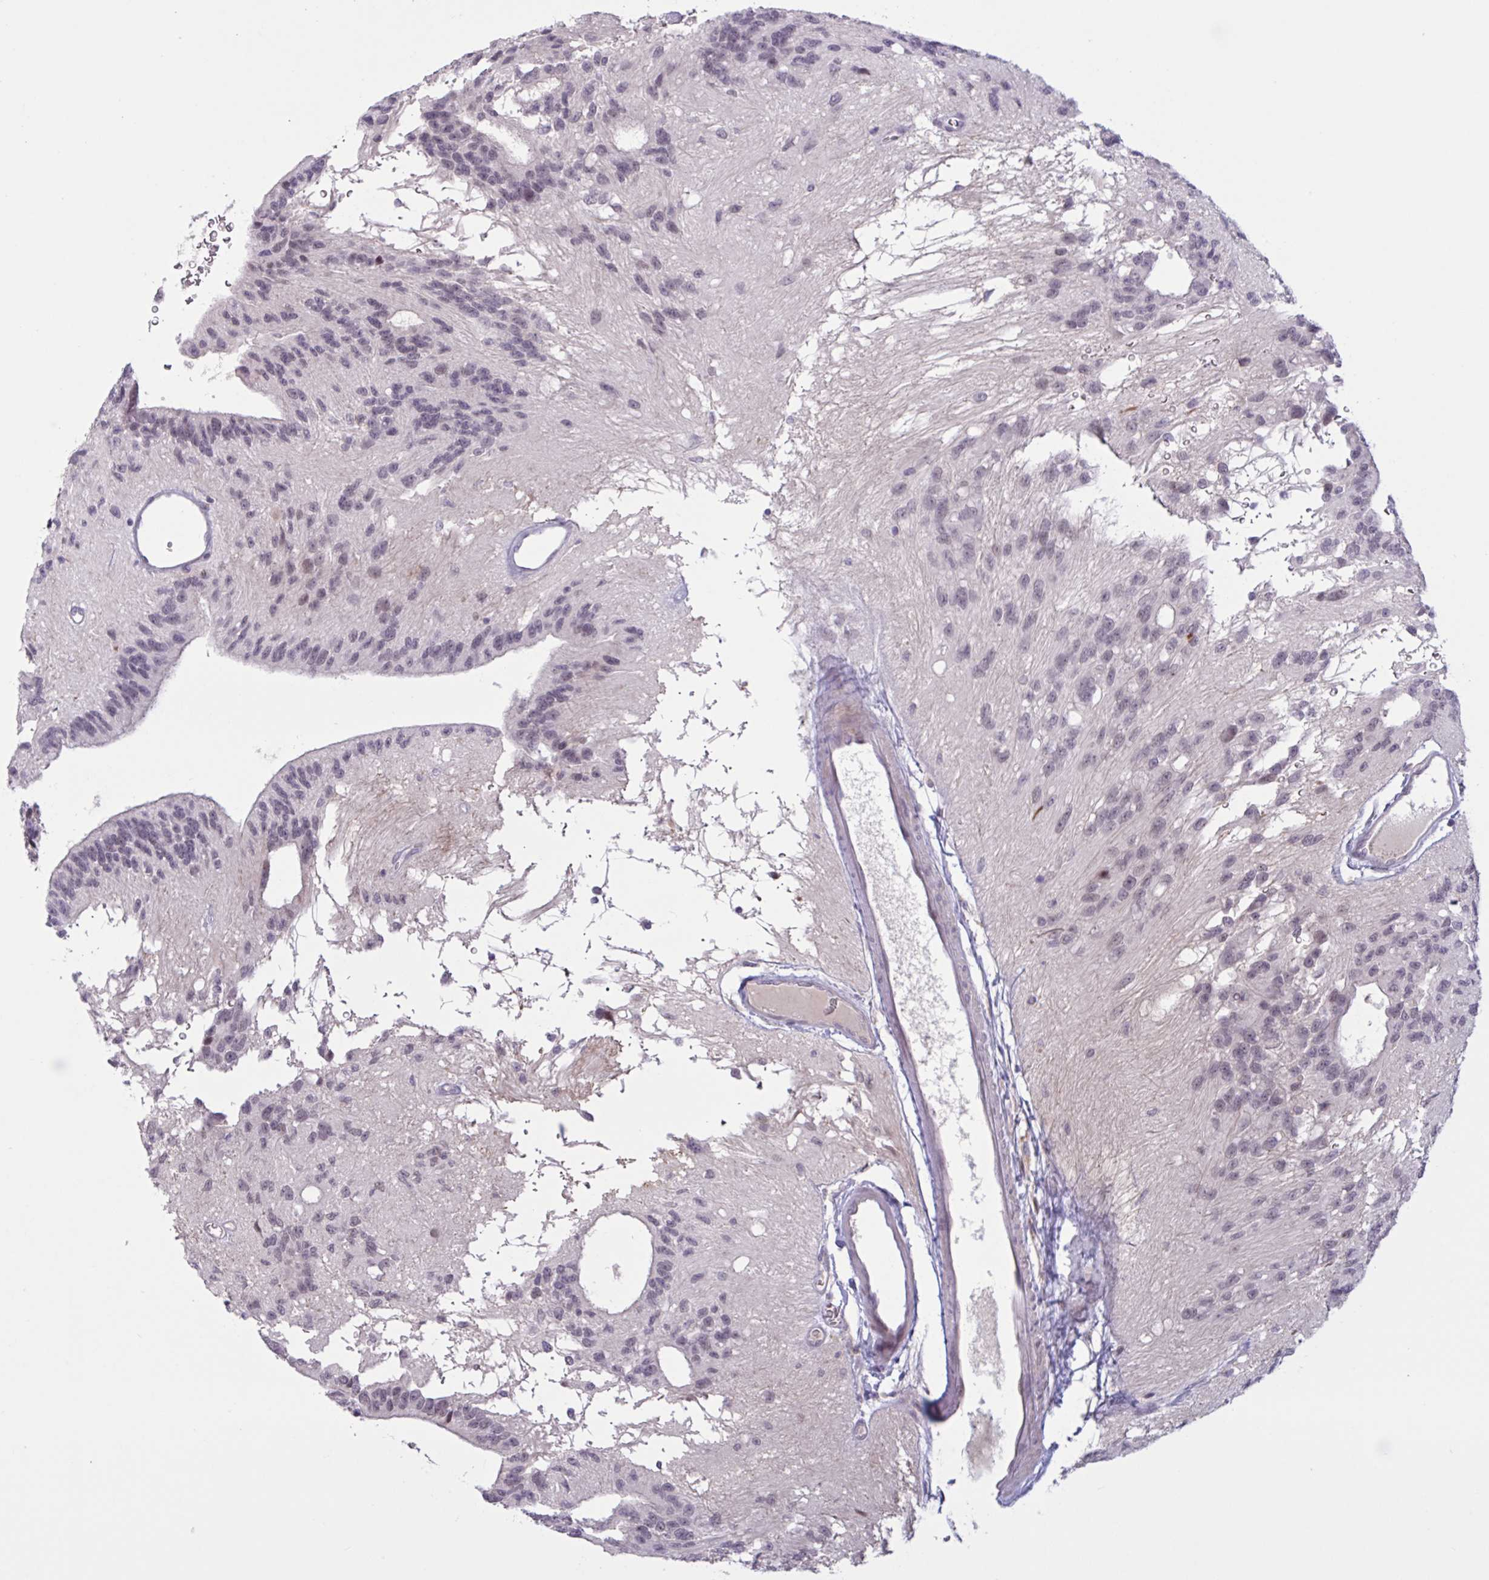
{"staining": {"intensity": "weak", "quantity": "<25%", "location": "nuclear"}, "tissue": "glioma", "cell_type": "Tumor cells", "image_type": "cancer", "snomed": [{"axis": "morphology", "description": "Glioma, malignant, Low grade"}, {"axis": "topography", "description": "Brain"}], "caption": "Human malignant low-grade glioma stained for a protein using IHC exhibits no staining in tumor cells.", "gene": "RFPL4B", "patient": {"sex": "male", "age": 31}}